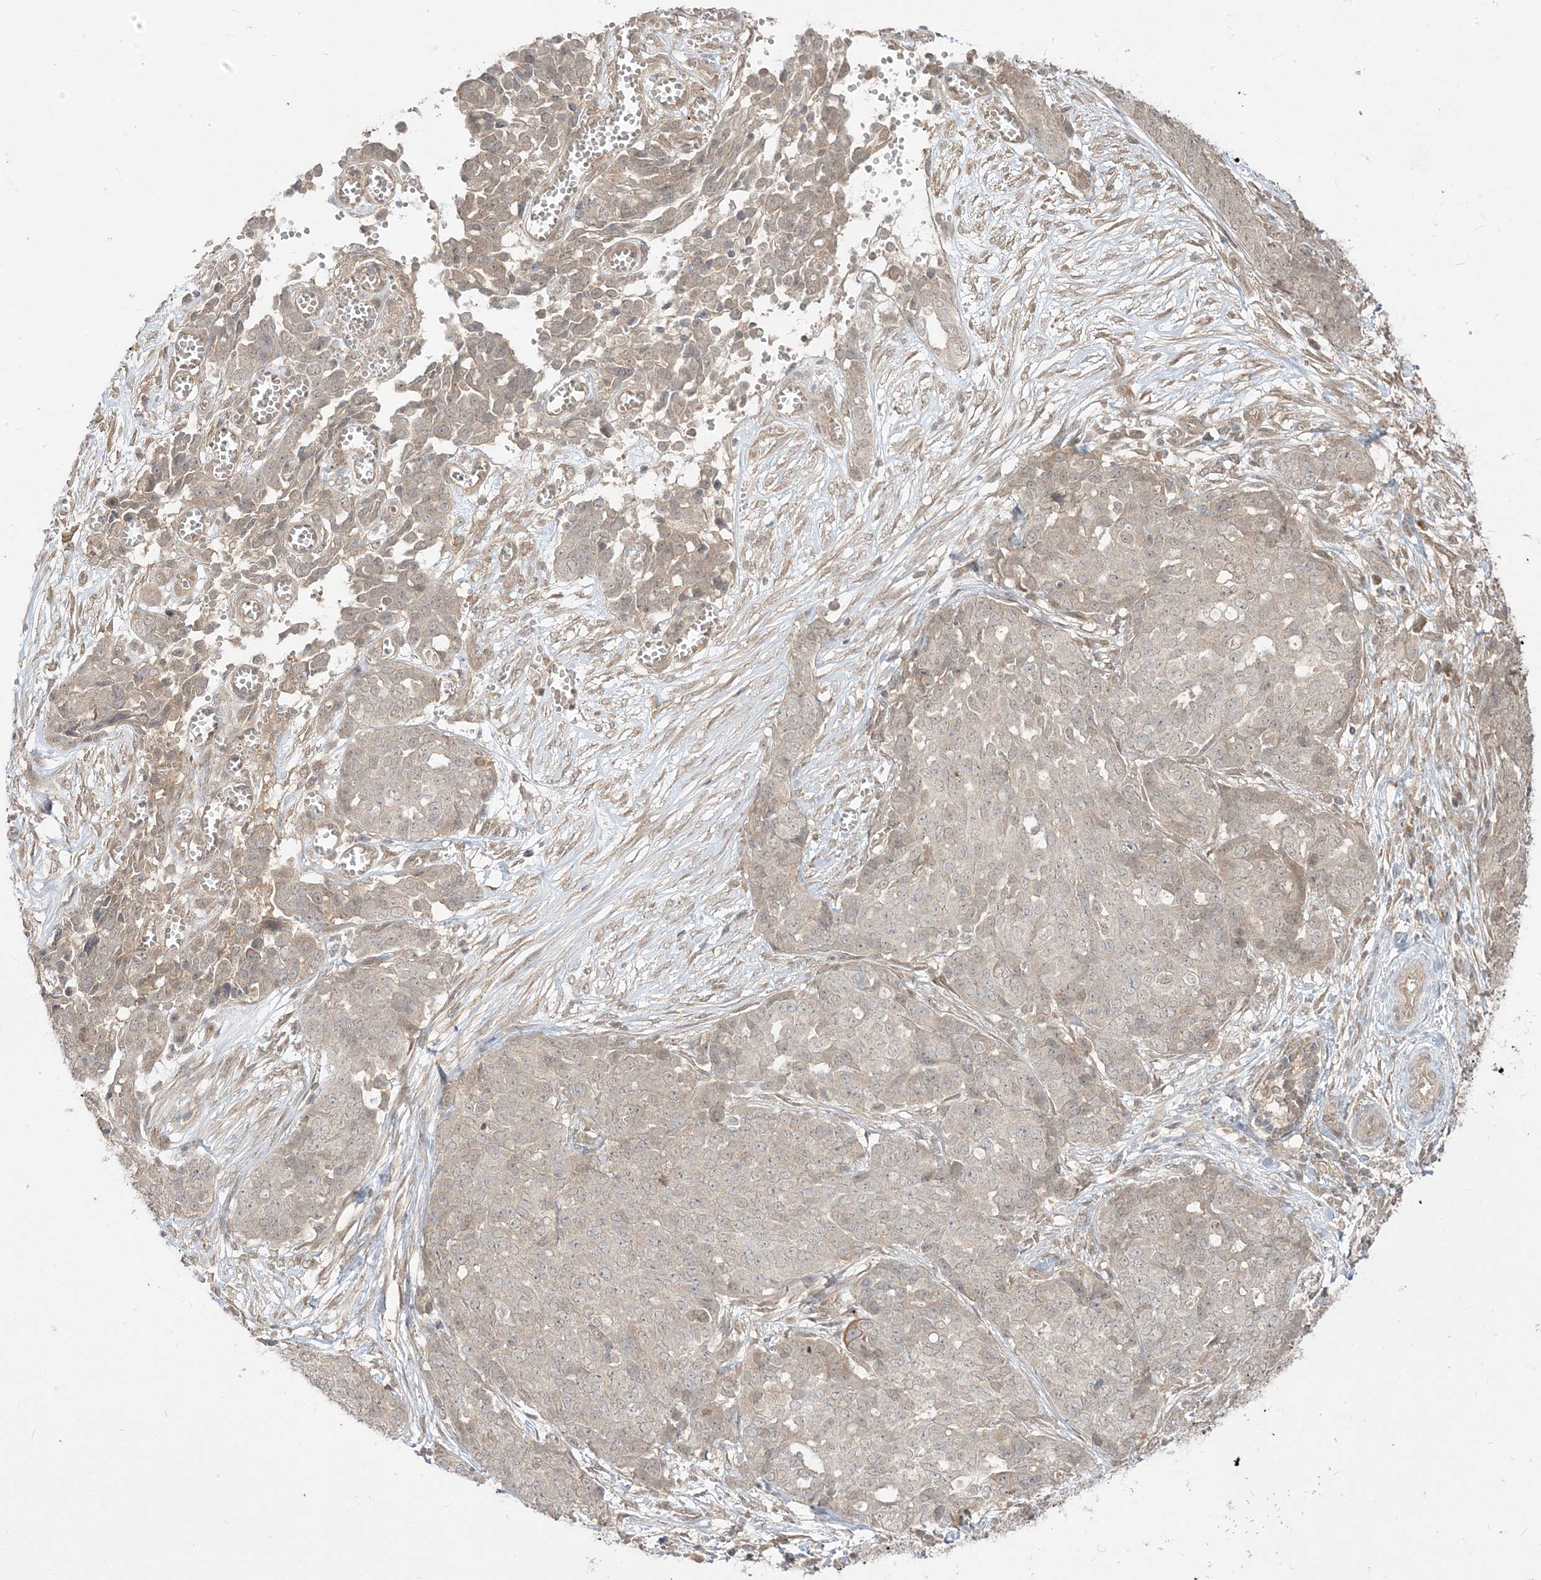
{"staining": {"intensity": "negative", "quantity": "none", "location": "none"}, "tissue": "ovarian cancer", "cell_type": "Tumor cells", "image_type": "cancer", "snomed": [{"axis": "morphology", "description": "Cystadenocarcinoma, serous, NOS"}, {"axis": "topography", "description": "Soft tissue"}, {"axis": "topography", "description": "Ovary"}], "caption": "High power microscopy histopathology image of an IHC photomicrograph of ovarian cancer (serous cystadenocarcinoma), revealing no significant staining in tumor cells.", "gene": "TBCC", "patient": {"sex": "female", "age": 57}}